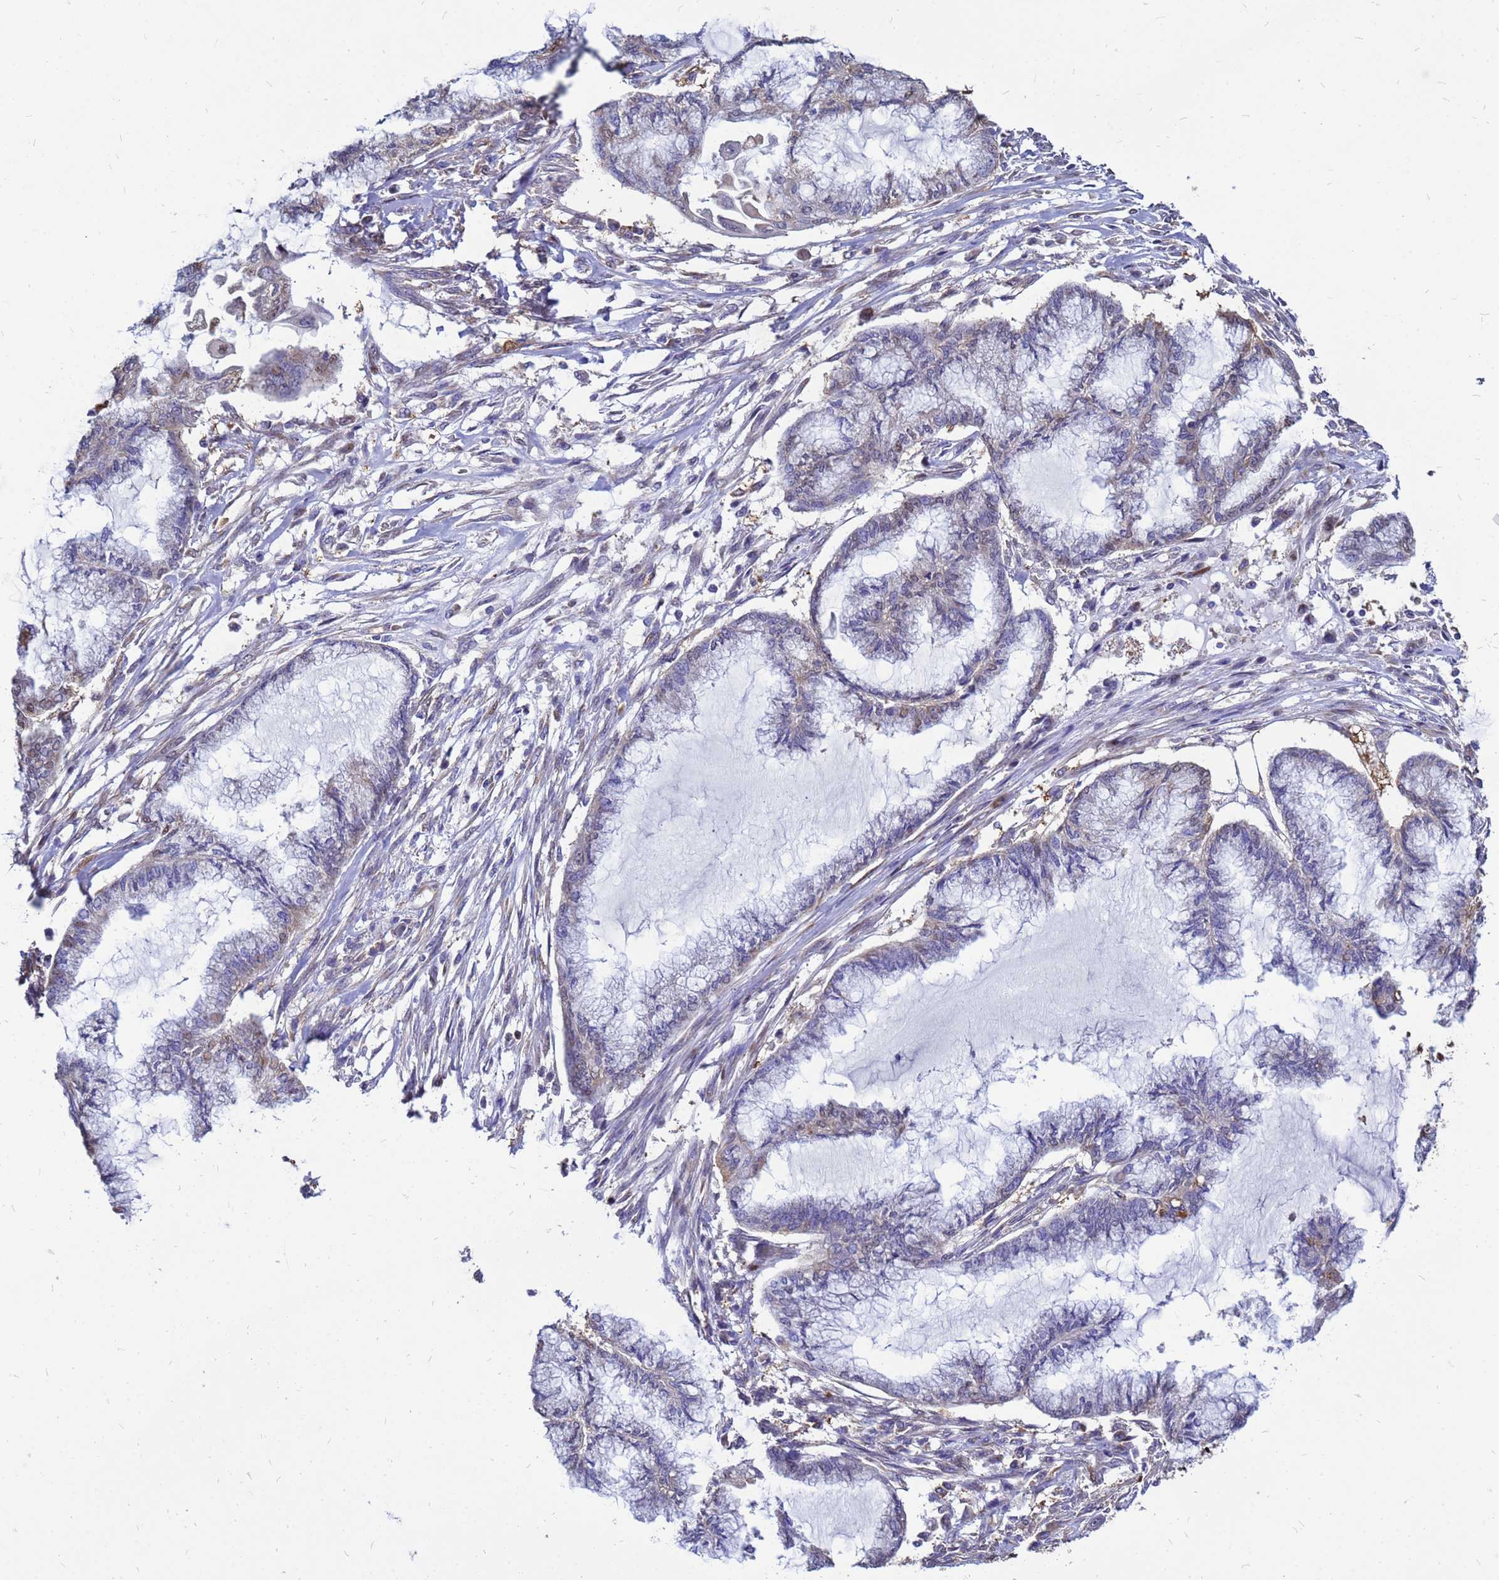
{"staining": {"intensity": "weak", "quantity": "<25%", "location": "cytoplasmic/membranous"}, "tissue": "endometrial cancer", "cell_type": "Tumor cells", "image_type": "cancer", "snomed": [{"axis": "morphology", "description": "Adenocarcinoma, NOS"}, {"axis": "topography", "description": "Endometrium"}], "caption": "A micrograph of endometrial cancer (adenocarcinoma) stained for a protein displays no brown staining in tumor cells.", "gene": "MOB2", "patient": {"sex": "female", "age": 86}}